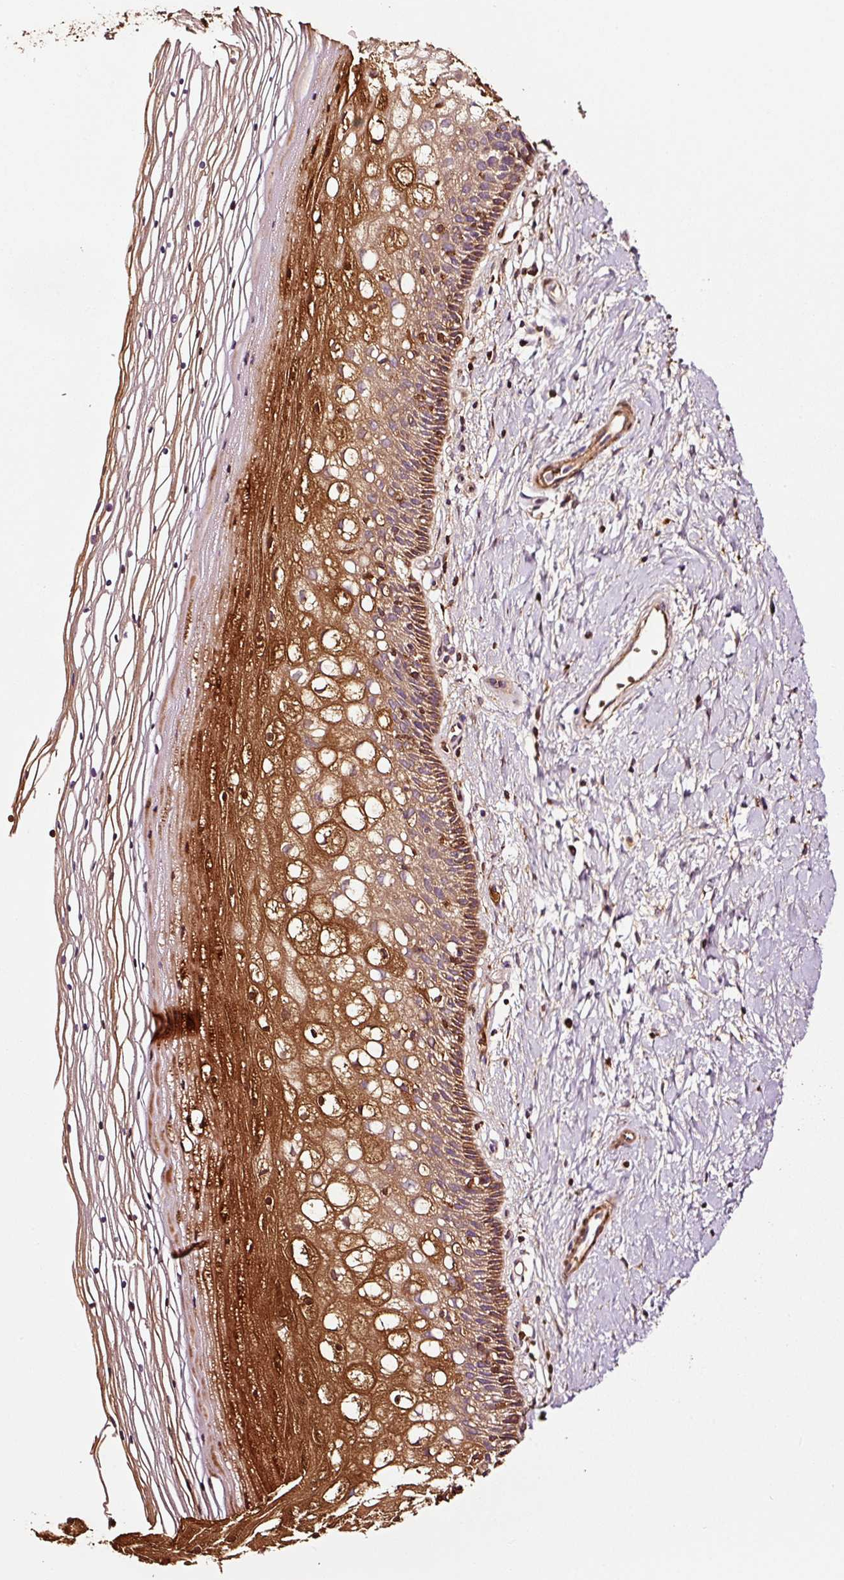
{"staining": {"intensity": "strong", "quantity": ">75%", "location": "cytoplasmic/membranous"}, "tissue": "cervix", "cell_type": "Glandular cells", "image_type": "normal", "snomed": [{"axis": "morphology", "description": "Normal tissue, NOS"}, {"axis": "topography", "description": "Cervix"}], "caption": "About >75% of glandular cells in unremarkable human cervix display strong cytoplasmic/membranous protein positivity as visualized by brown immunohistochemical staining.", "gene": "PGLYRP2", "patient": {"sex": "female", "age": 36}}